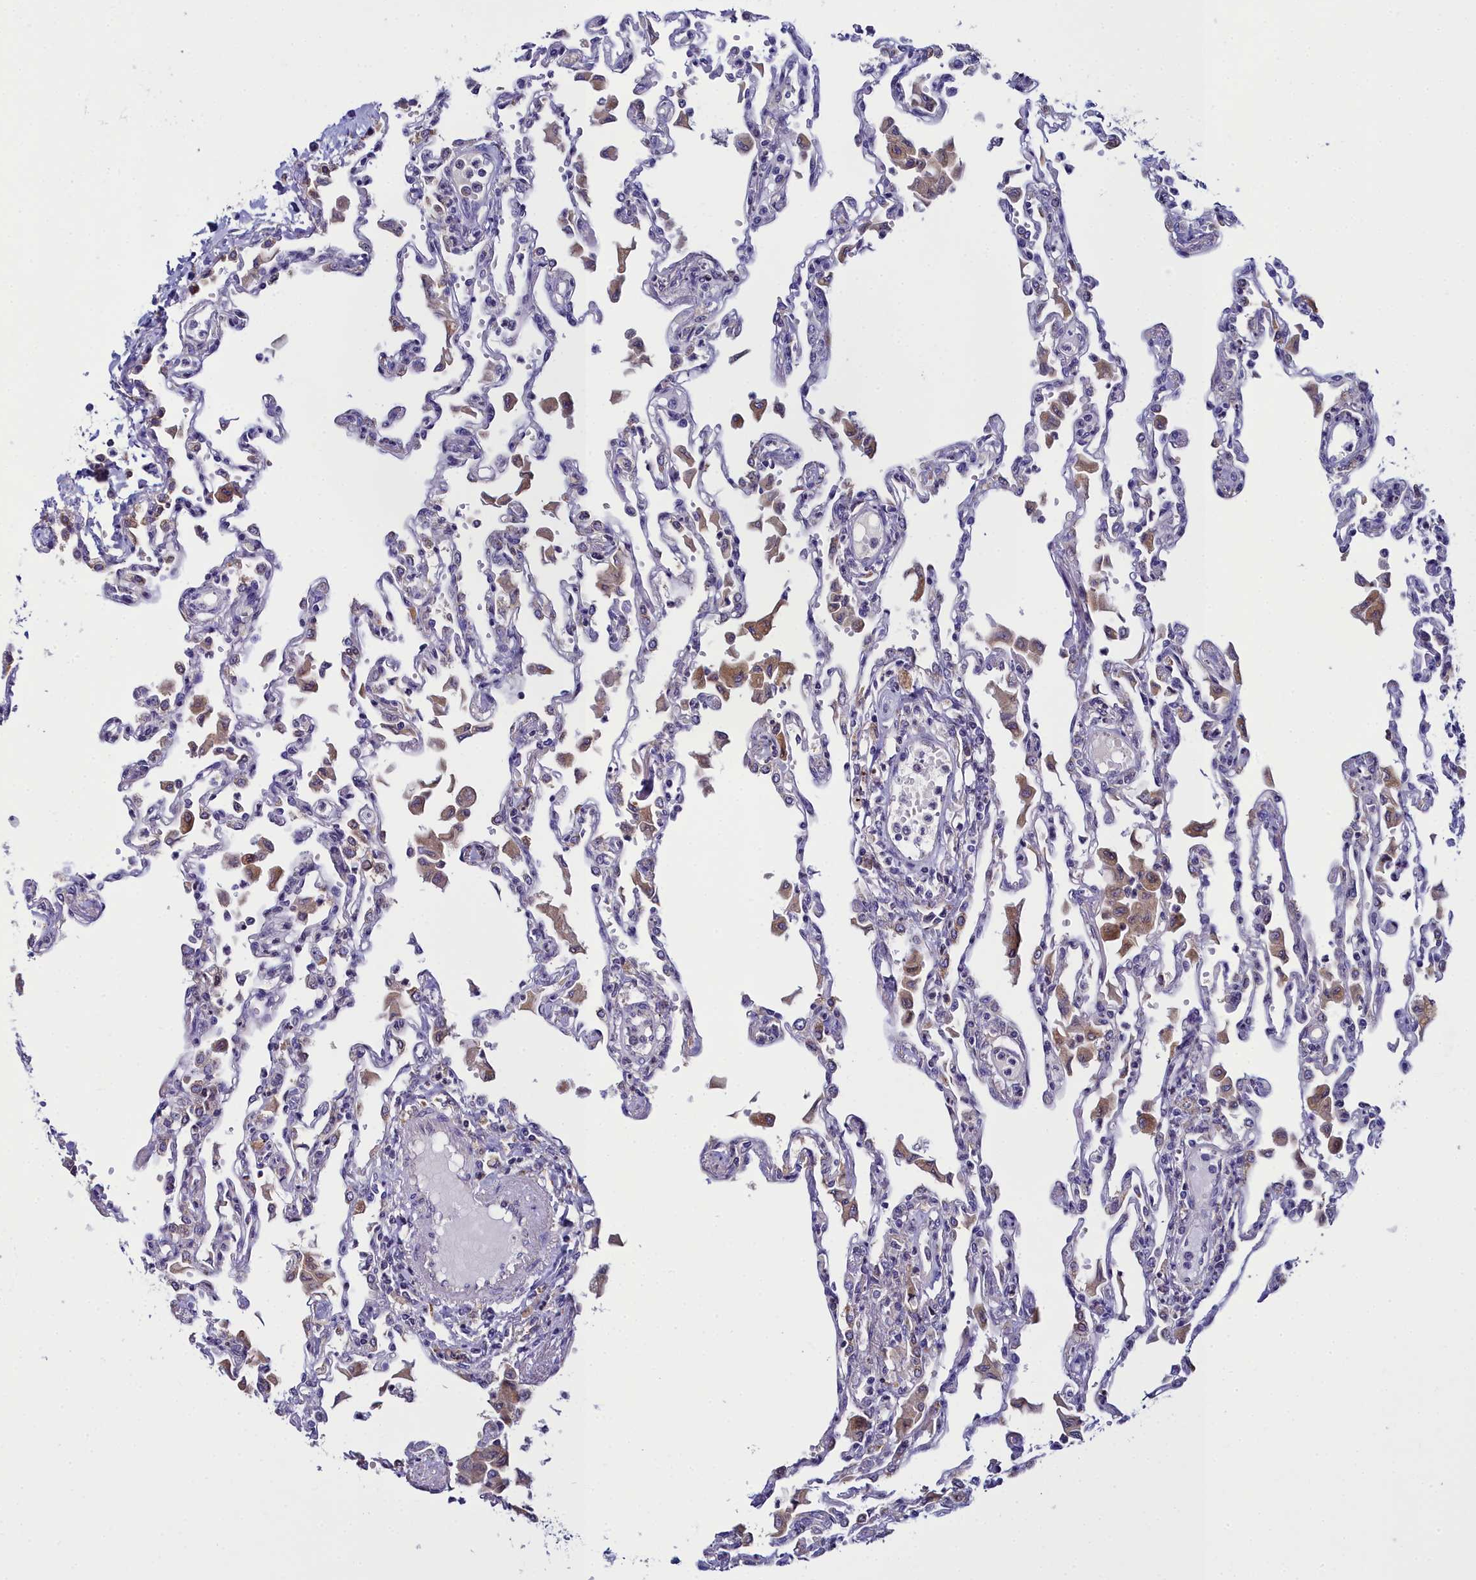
{"staining": {"intensity": "negative", "quantity": "none", "location": "none"}, "tissue": "lung", "cell_type": "Alveolar cells", "image_type": "normal", "snomed": [{"axis": "morphology", "description": "Normal tissue, NOS"}, {"axis": "topography", "description": "Bronchus"}, {"axis": "topography", "description": "Lung"}], "caption": "Normal lung was stained to show a protein in brown. There is no significant expression in alveolar cells. The staining is performed using DAB brown chromogen with nuclei counter-stained in using hematoxylin.", "gene": "ELAPOR2", "patient": {"sex": "female", "age": 49}}